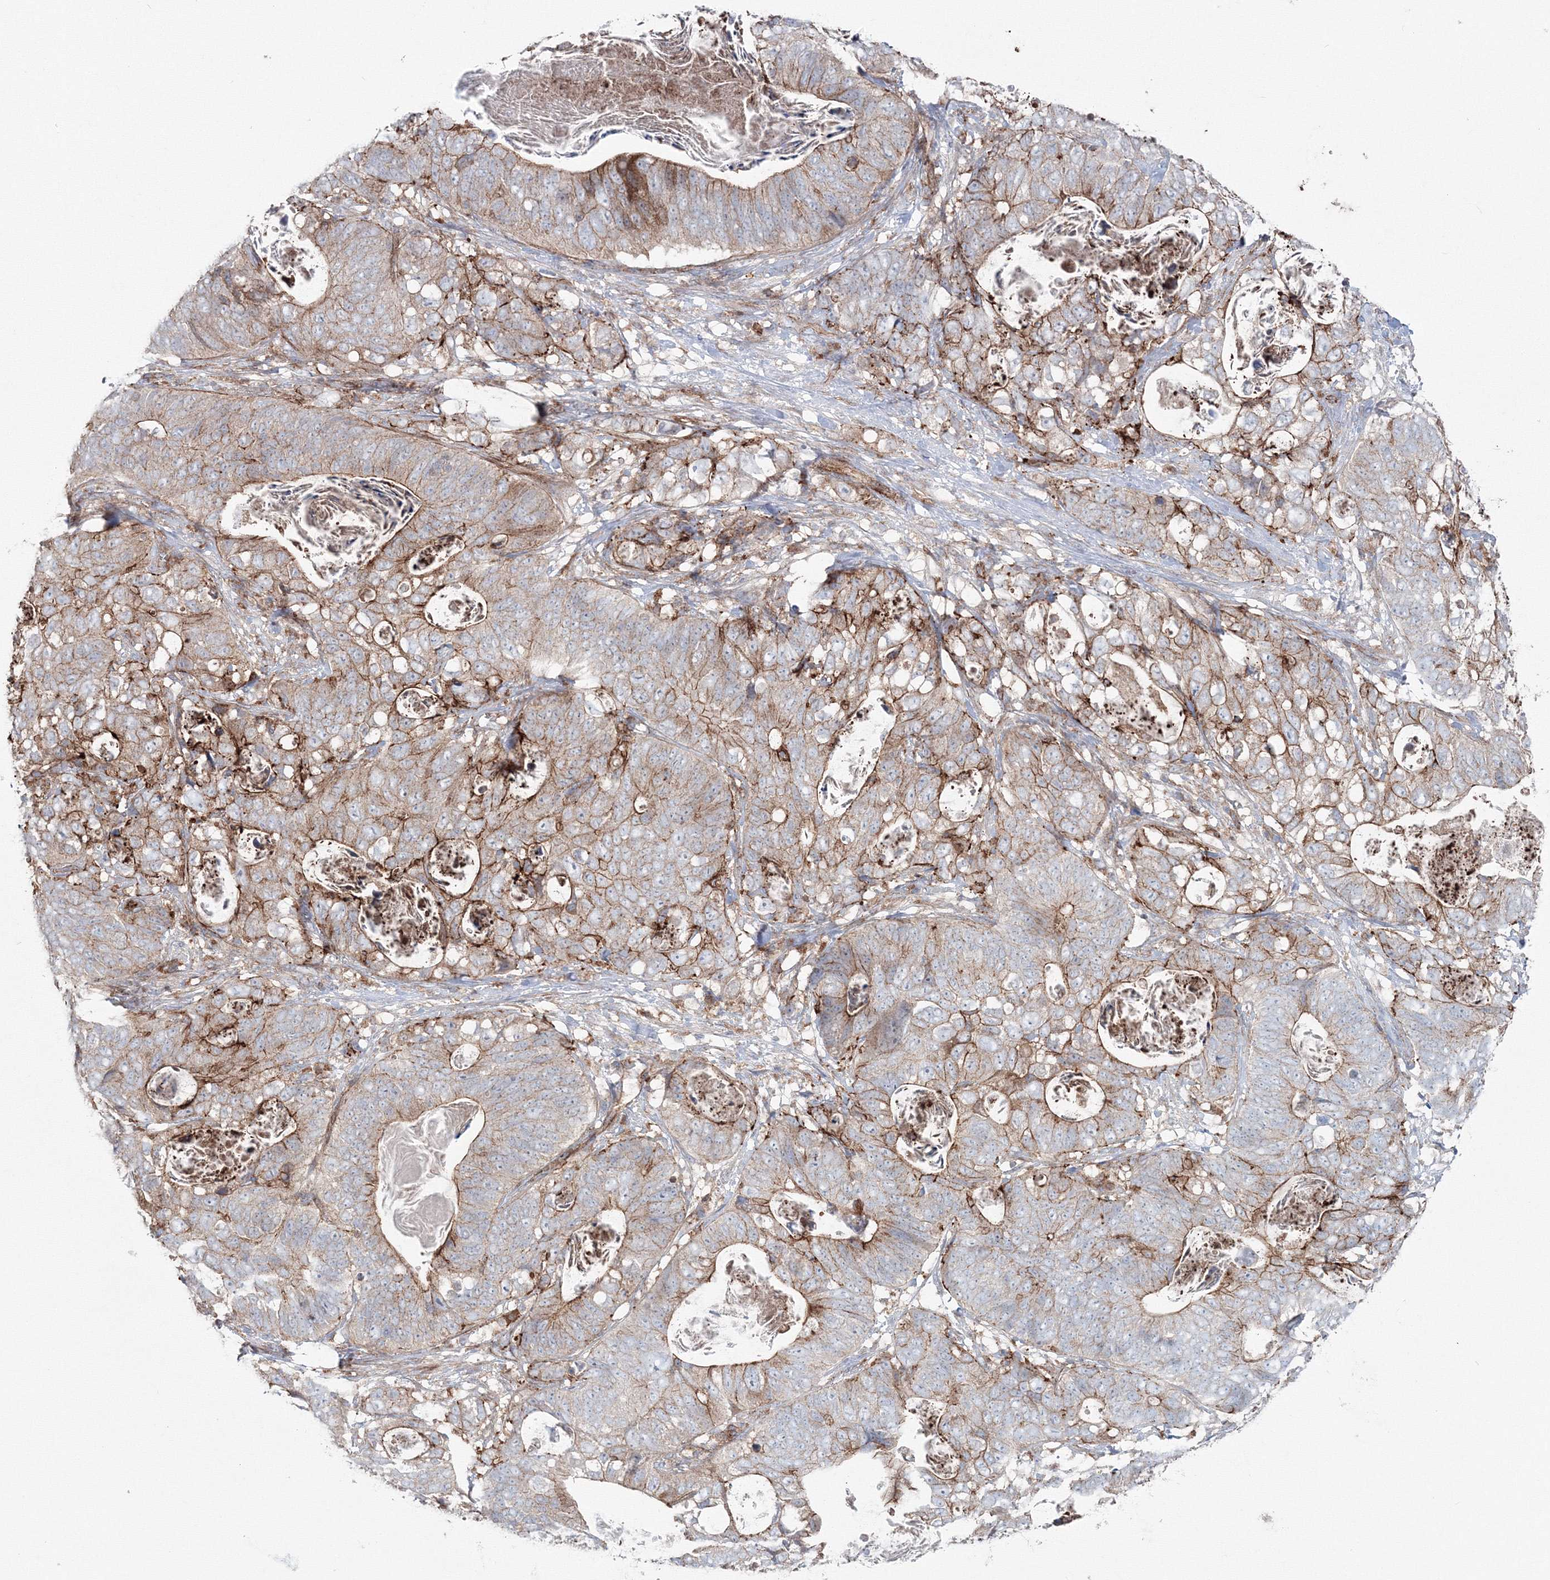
{"staining": {"intensity": "moderate", "quantity": ">75%", "location": "cytoplasmic/membranous"}, "tissue": "stomach cancer", "cell_type": "Tumor cells", "image_type": "cancer", "snomed": [{"axis": "morphology", "description": "Normal tissue, NOS"}, {"axis": "morphology", "description": "Adenocarcinoma, NOS"}, {"axis": "topography", "description": "Stomach"}], "caption": "Tumor cells reveal medium levels of moderate cytoplasmic/membranous positivity in about >75% of cells in human adenocarcinoma (stomach).", "gene": "GGA2", "patient": {"sex": "female", "age": 89}}